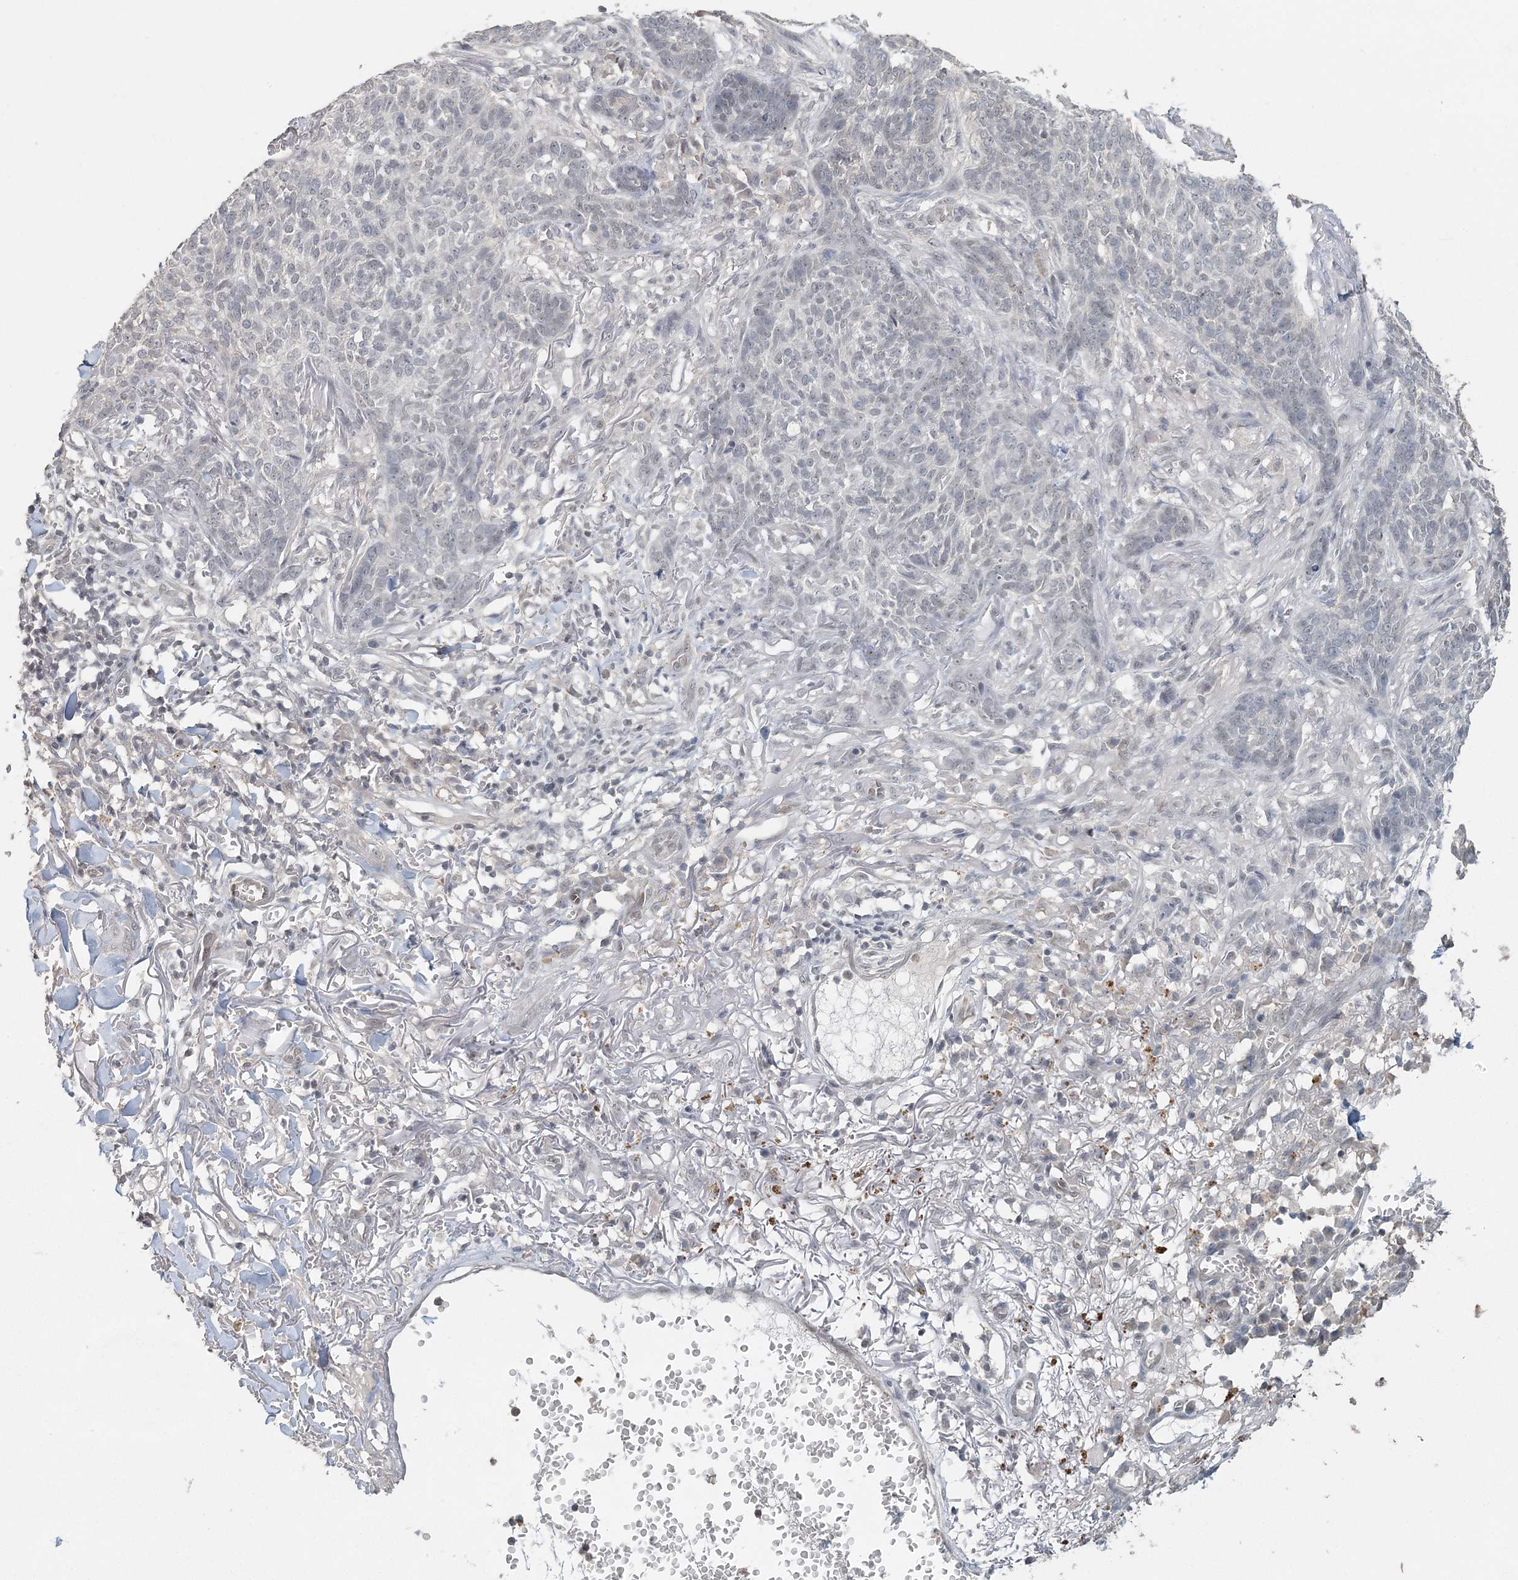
{"staining": {"intensity": "negative", "quantity": "none", "location": "none"}, "tissue": "skin cancer", "cell_type": "Tumor cells", "image_type": "cancer", "snomed": [{"axis": "morphology", "description": "Basal cell carcinoma"}, {"axis": "topography", "description": "Skin"}], "caption": "Immunohistochemistry (IHC) photomicrograph of human skin cancer (basal cell carcinoma) stained for a protein (brown), which reveals no expression in tumor cells. (DAB (3,3'-diaminobenzidine) immunohistochemistry (IHC) visualized using brightfield microscopy, high magnification).", "gene": "UIMC1", "patient": {"sex": "male", "age": 85}}